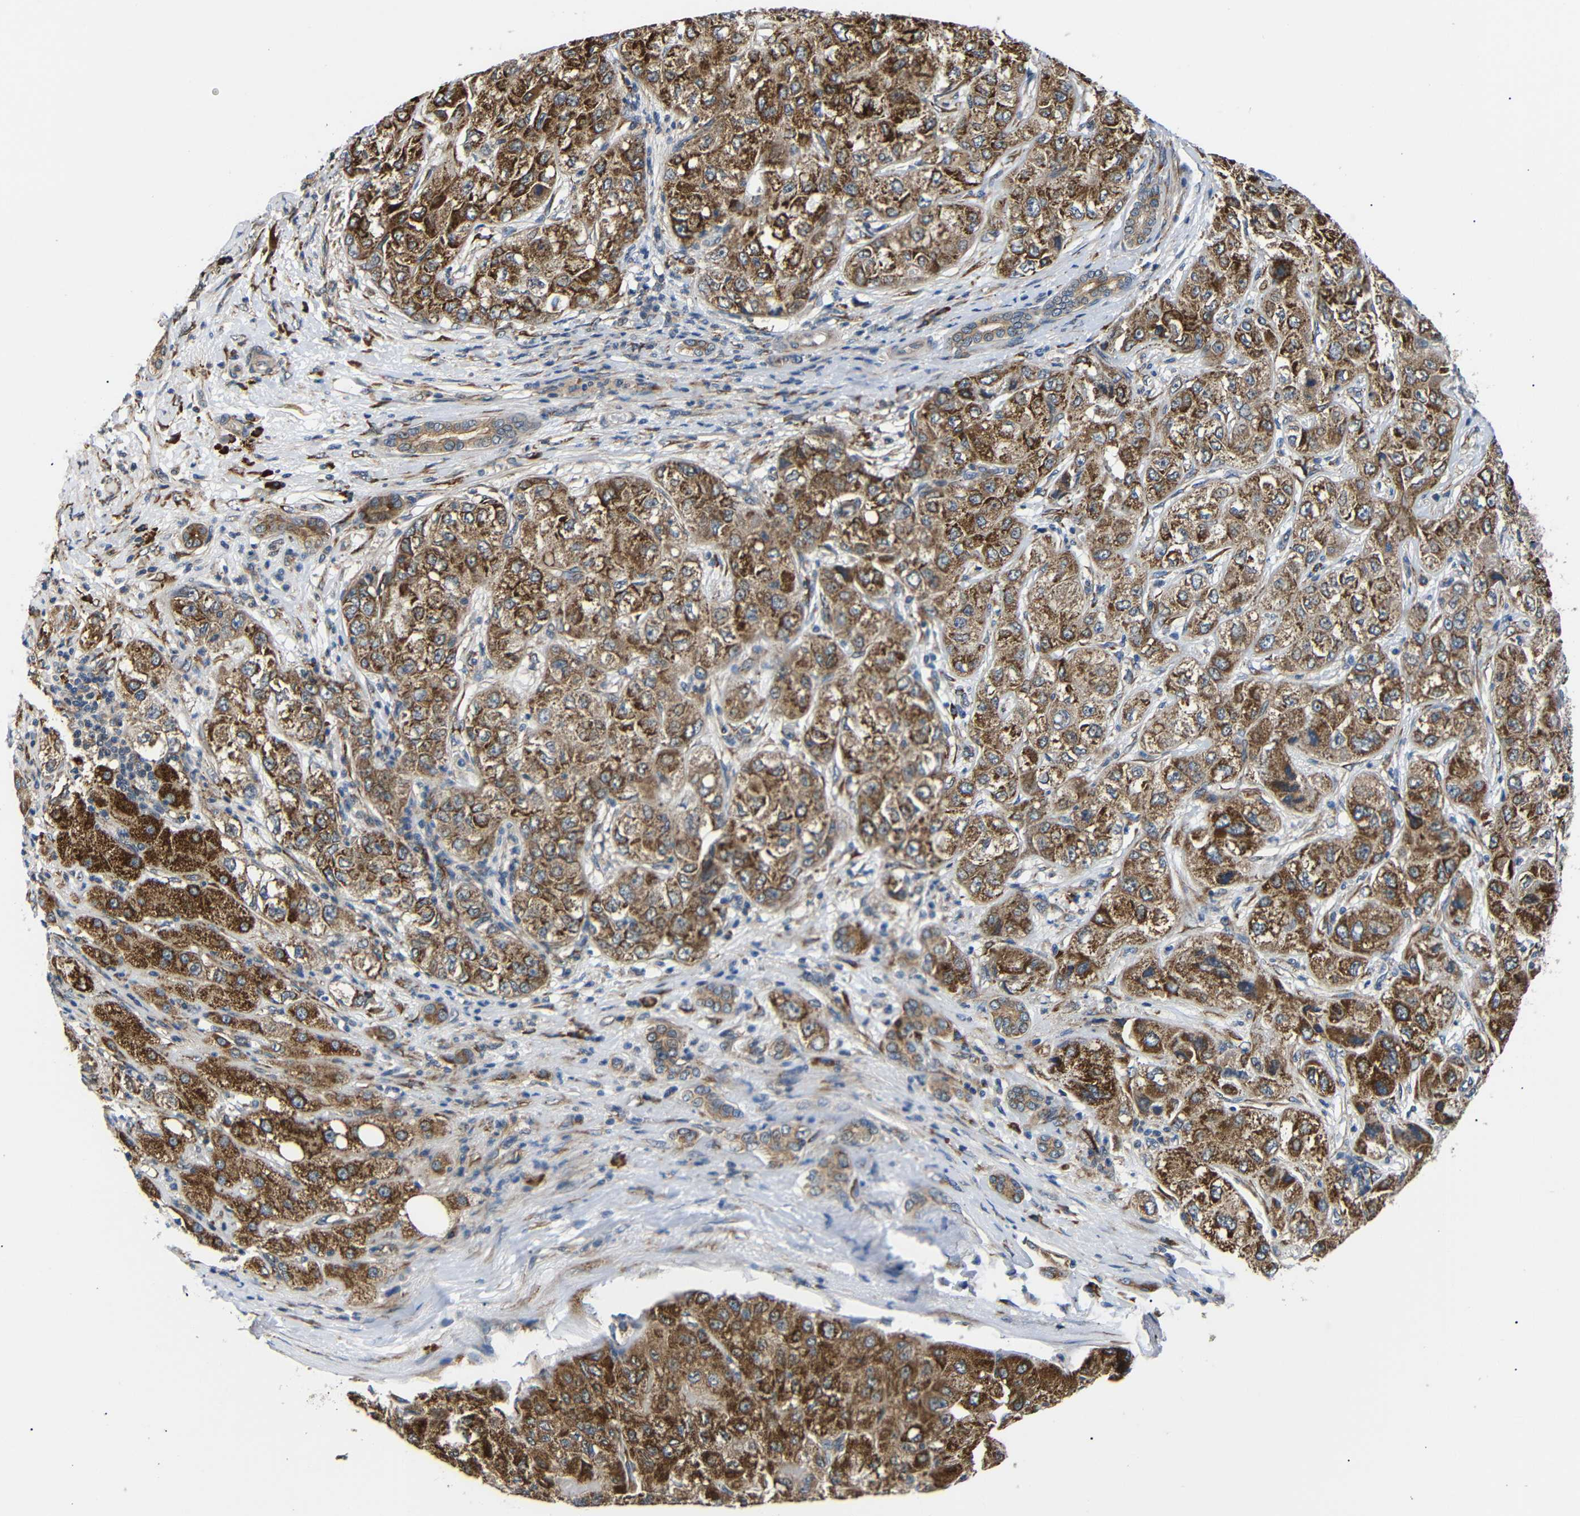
{"staining": {"intensity": "strong", "quantity": ">75%", "location": "cytoplasmic/membranous"}, "tissue": "liver cancer", "cell_type": "Tumor cells", "image_type": "cancer", "snomed": [{"axis": "morphology", "description": "Carcinoma, Hepatocellular, NOS"}, {"axis": "topography", "description": "Liver"}], "caption": "Human liver hepatocellular carcinoma stained for a protein (brown) demonstrates strong cytoplasmic/membranous positive positivity in about >75% of tumor cells.", "gene": "KANK4", "patient": {"sex": "male", "age": 80}}